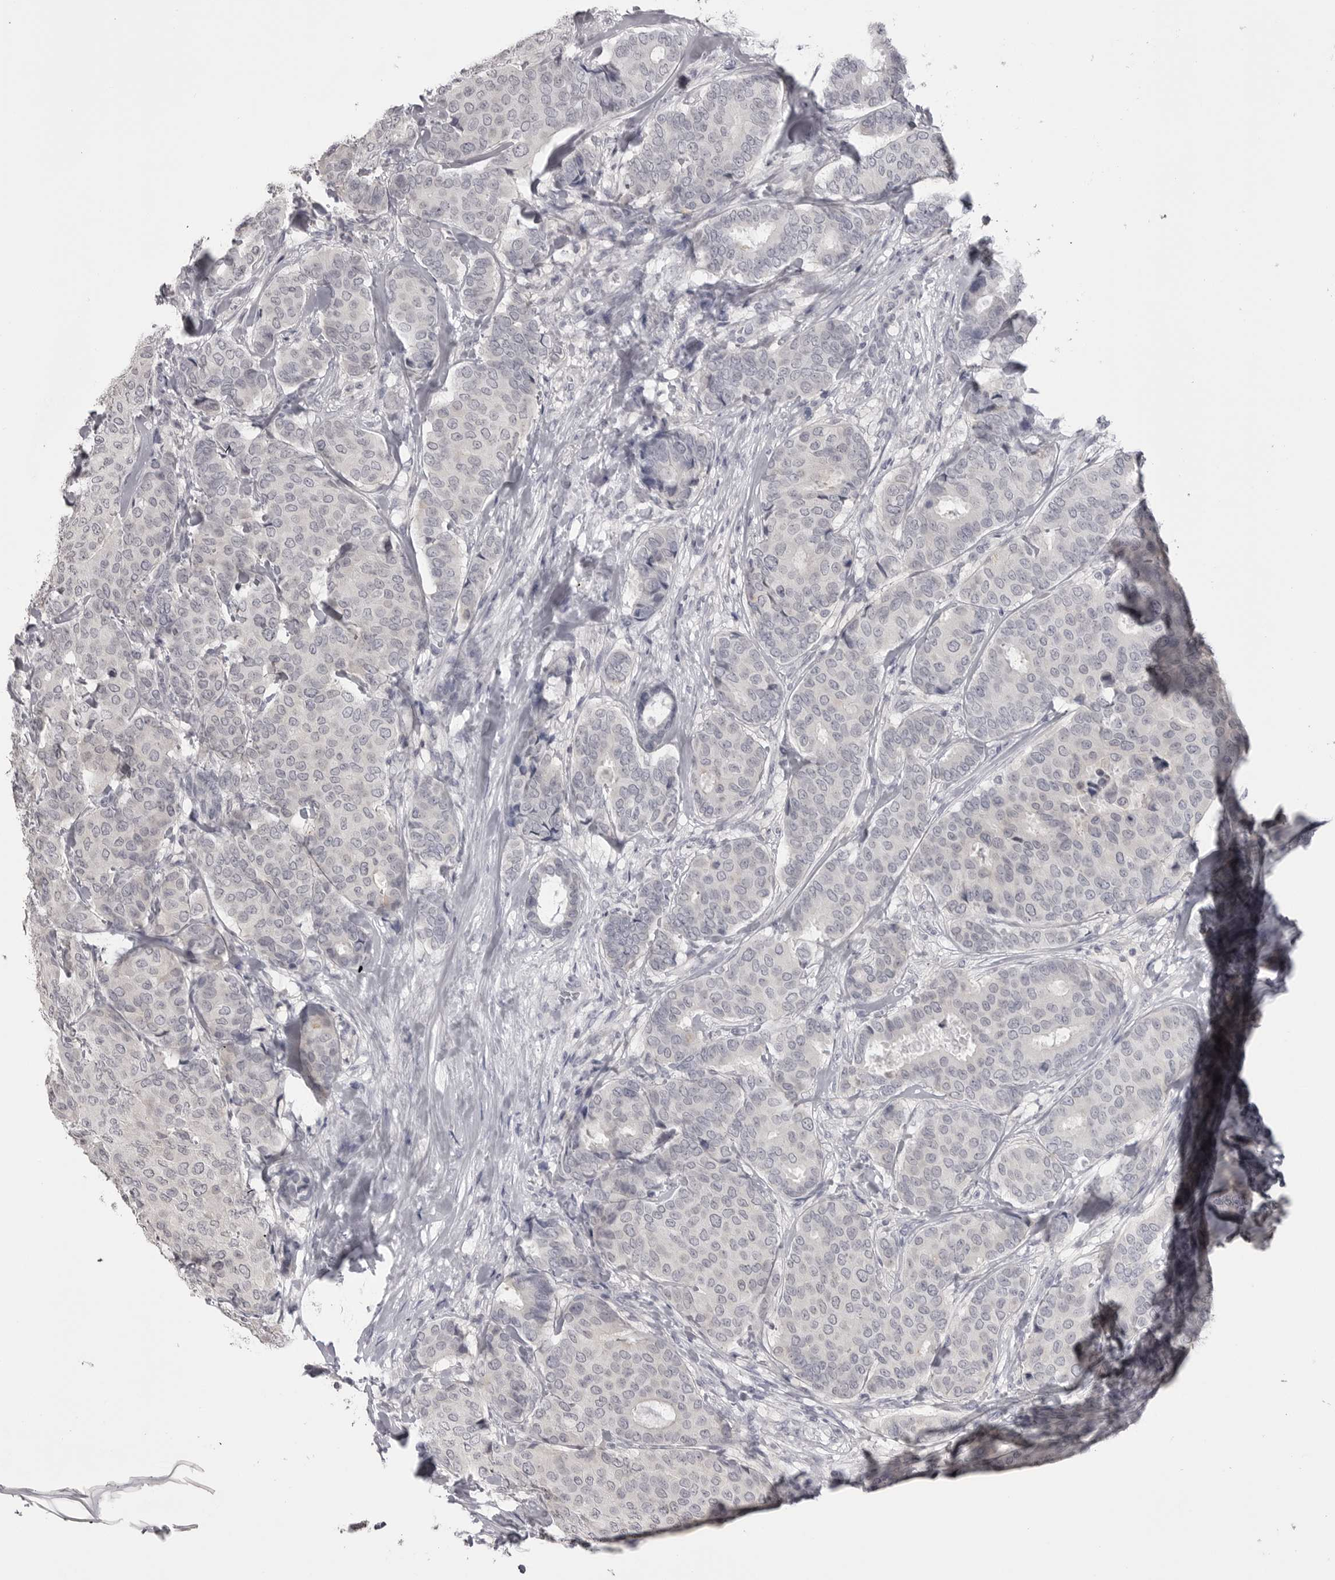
{"staining": {"intensity": "negative", "quantity": "none", "location": "none"}, "tissue": "breast cancer", "cell_type": "Tumor cells", "image_type": "cancer", "snomed": [{"axis": "morphology", "description": "Duct carcinoma"}, {"axis": "topography", "description": "Breast"}], "caption": "Protein analysis of infiltrating ductal carcinoma (breast) reveals no significant staining in tumor cells. (DAB IHC with hematoxylin counter stain).", "gene": "GPN2", "patient": {"sex": "female", "age": 75}}